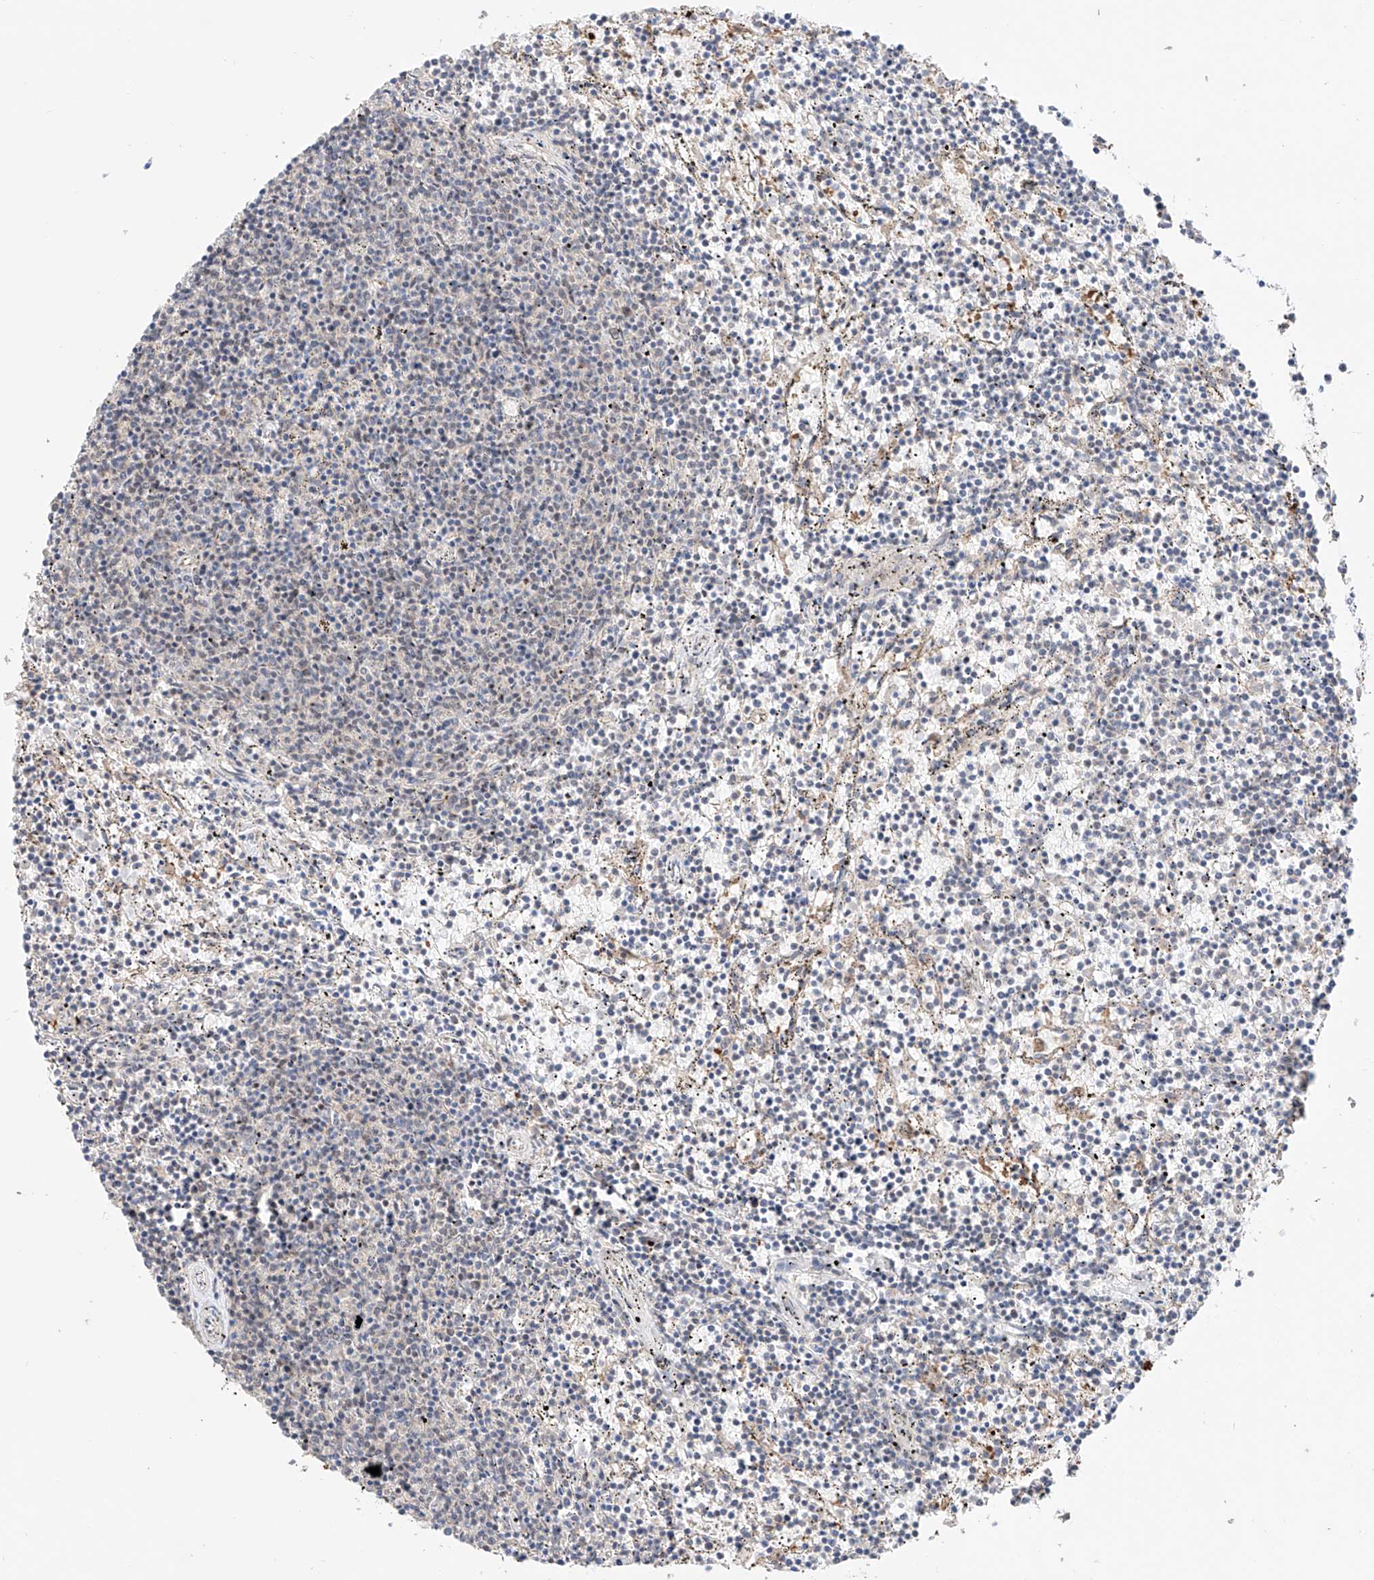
{"staining": {"intensity": "negative", "quantity": "none", "location": "none"}, "tissue": "lymphoma", "cell_type": "Tumor cells", "image_type": "cancer", "snomed": [{"axis": "morphology", "description": "Malignant lymphoma, non-Hodgkin's type, Low grade"}, {"axis": "topography", "description": "Spleen"}], "caption": "There is no significant positivity in tumor cells of malignant lymphoma, non-Hodgkin's type (low-grade).", "gene": "MOSPD1", "patient": {"sex": "female", "age": 50}}